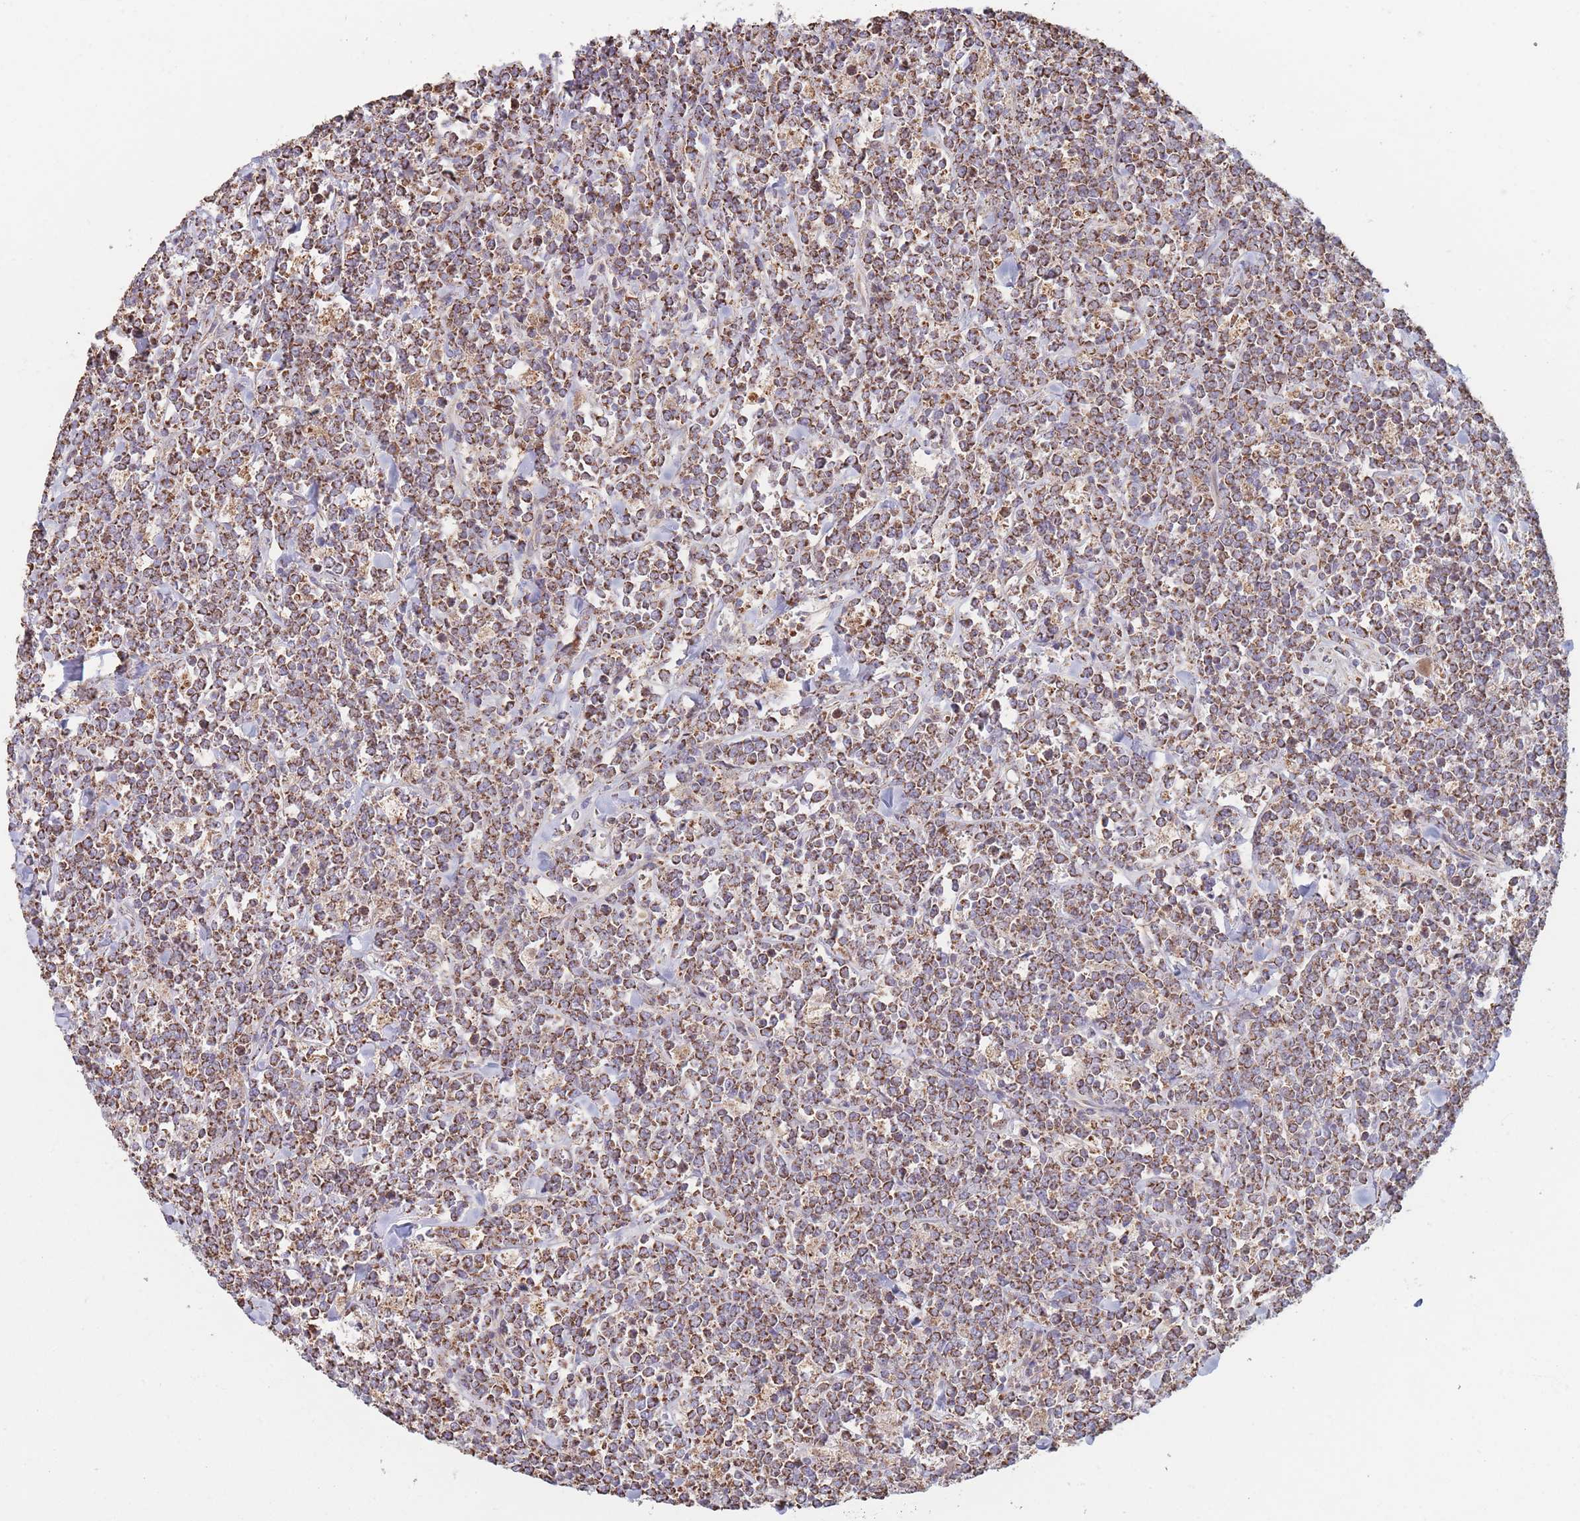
{"staining": {"intensity": "strong", "quantity": ">75%", "location": "cytoplasmic/membranous"}, "tissue": "lymphoma", "cell_type": "Tumor cells", "image_type": "cancer", "snomed": [{"axis": "morphology", "description": "Malignant lymphoma, non-Hodgkin's type, High grade"}, {"axis": "topography", "description": "Small intestine"}], "caption": "Protein analysis of malignant lymphoma, non-Hodgkin's type (high-grade) tissue demonstrates strong cytoplasmic/membranous expression in about >75% of tumor cells.", "gene": "KIF16B", "patient": {"sex": "male", "age": 8}}